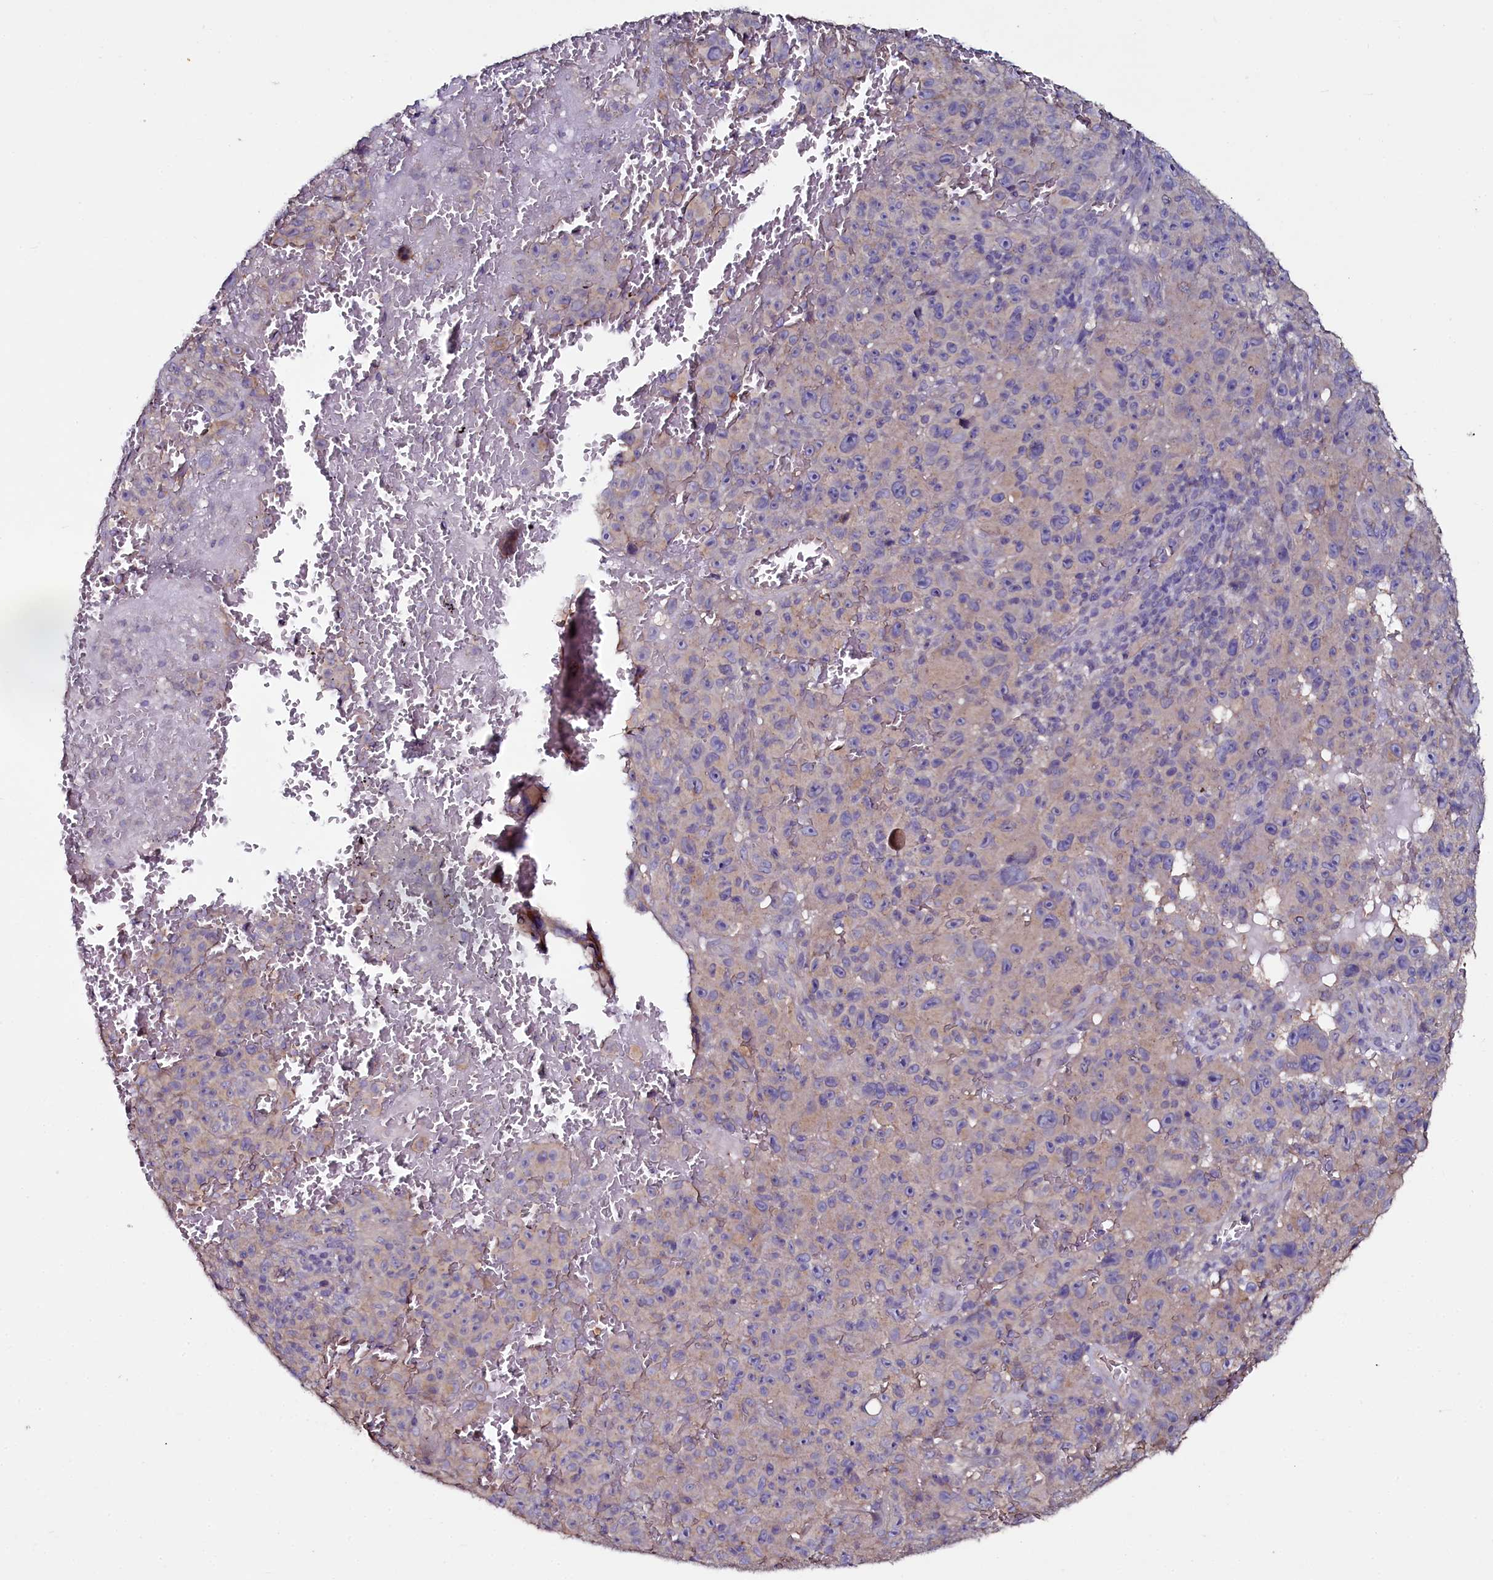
{"staining": {"intensity": "moderate", "quantity": "25%-75%", "location": "cytoplasmic/membranous"}, "tissue": "melanoma", "cell_type": "Tumor cells", "image_type": "cancer", "snomed": [{"axis": "morphology", "description": "Malignant melanoma, NOS"}, {"axis": "topography", "description": "Skin"}], "caption": "Immunohistochemical staining of human melanoma exhibits medium levels of moderate cytoplasmic/membranous staining in about 25%-75% of tumor cells.", "gene": "USPL1", "patient": {"sex": "female", "age": 82}}